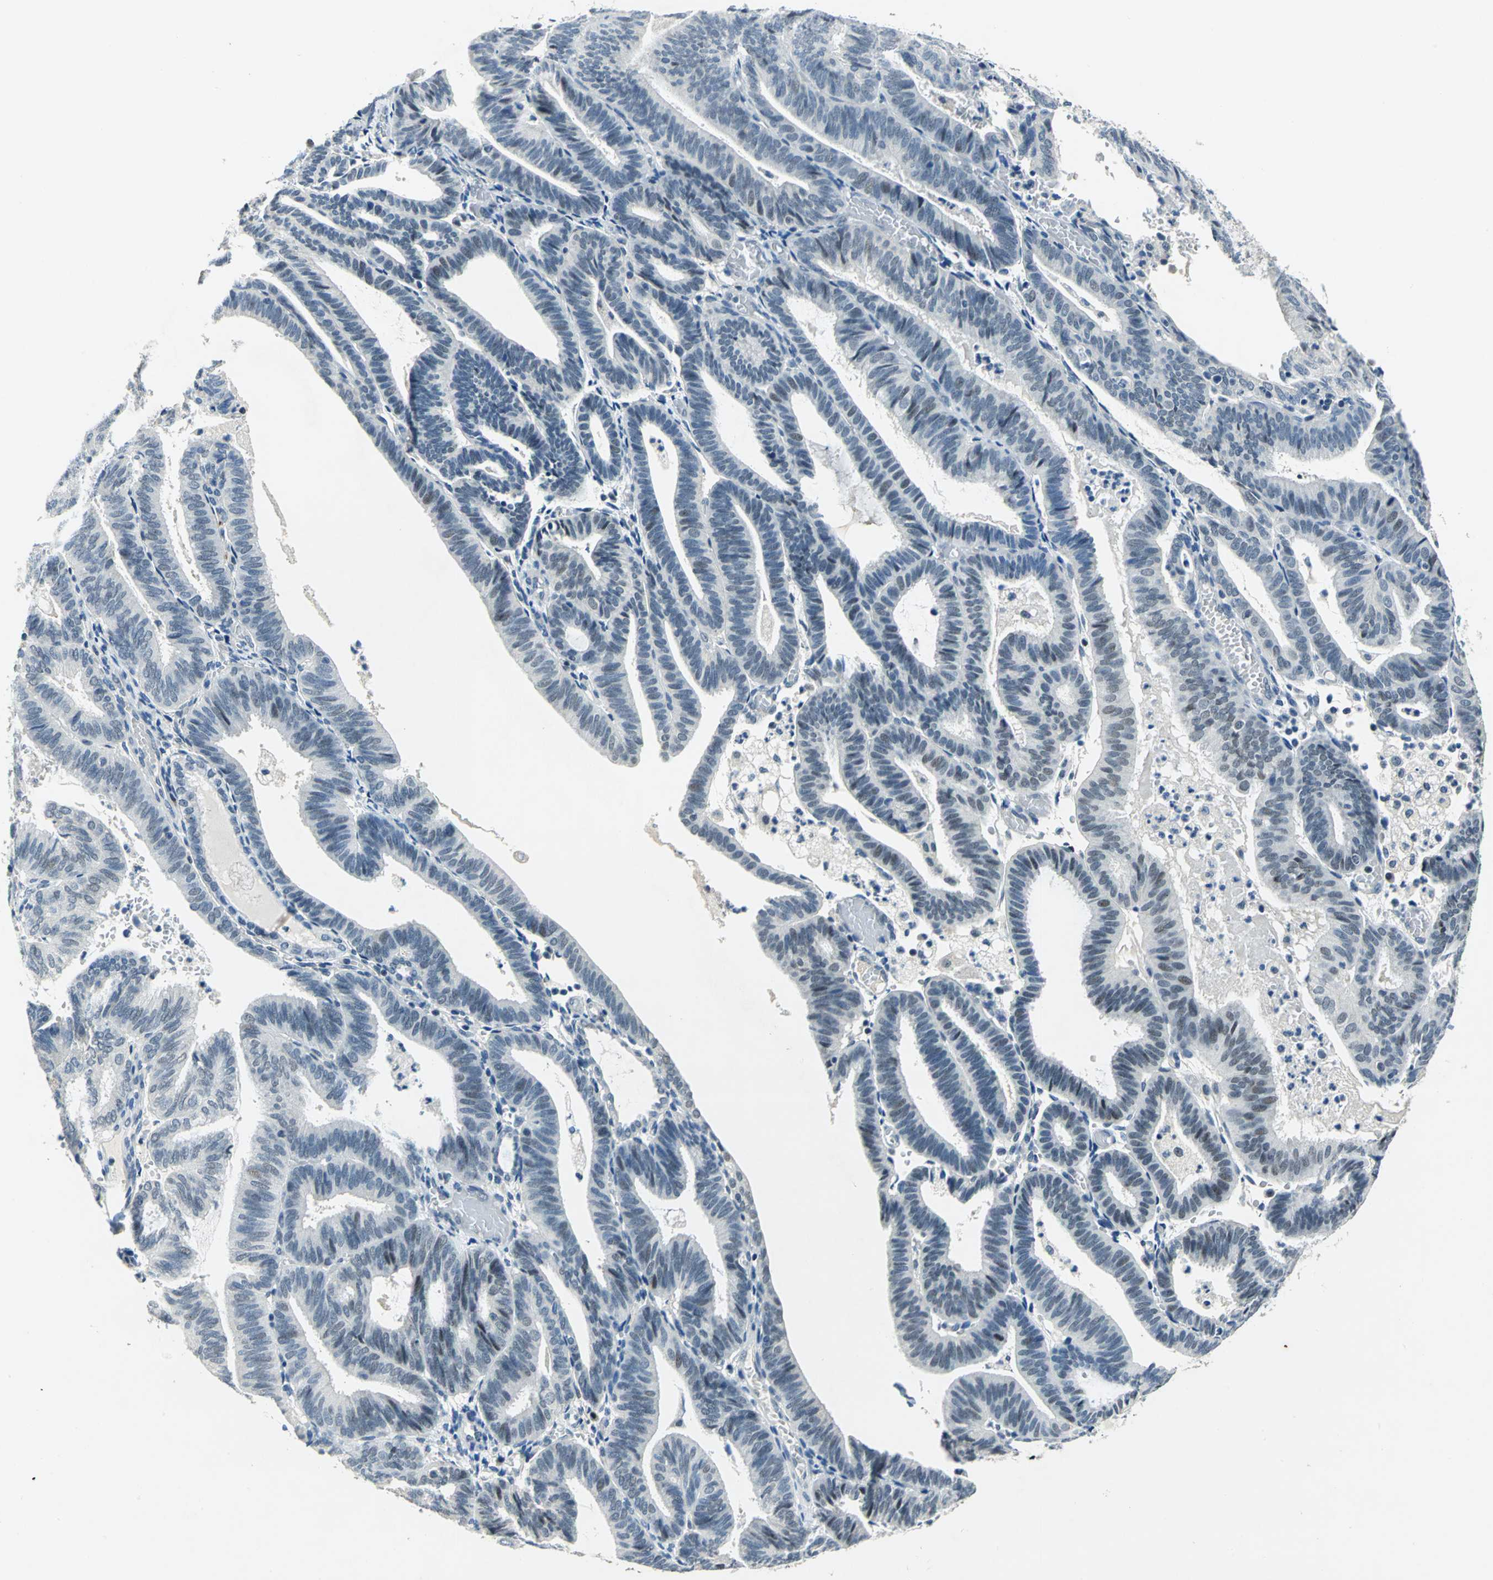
{"staining": {"intensity": "negative", "quantity": "none", "location": "none"}, "tissue": "endometrial cancer", "cell_type": "Tumor cells", "image_type": "cancer", "snomed": [{"axis": "morphology", "description": "Adenocarcinoma, NOS"}, {"axis": "topography", "description": "Uterus"}], "caption": "This is an IHC photomicrograph of human endometrial cancer (adenocarcinoma). There is no staining in tumor cells.", "gene": "RAD17", "patient": {"sex": "female", "age": 60}}